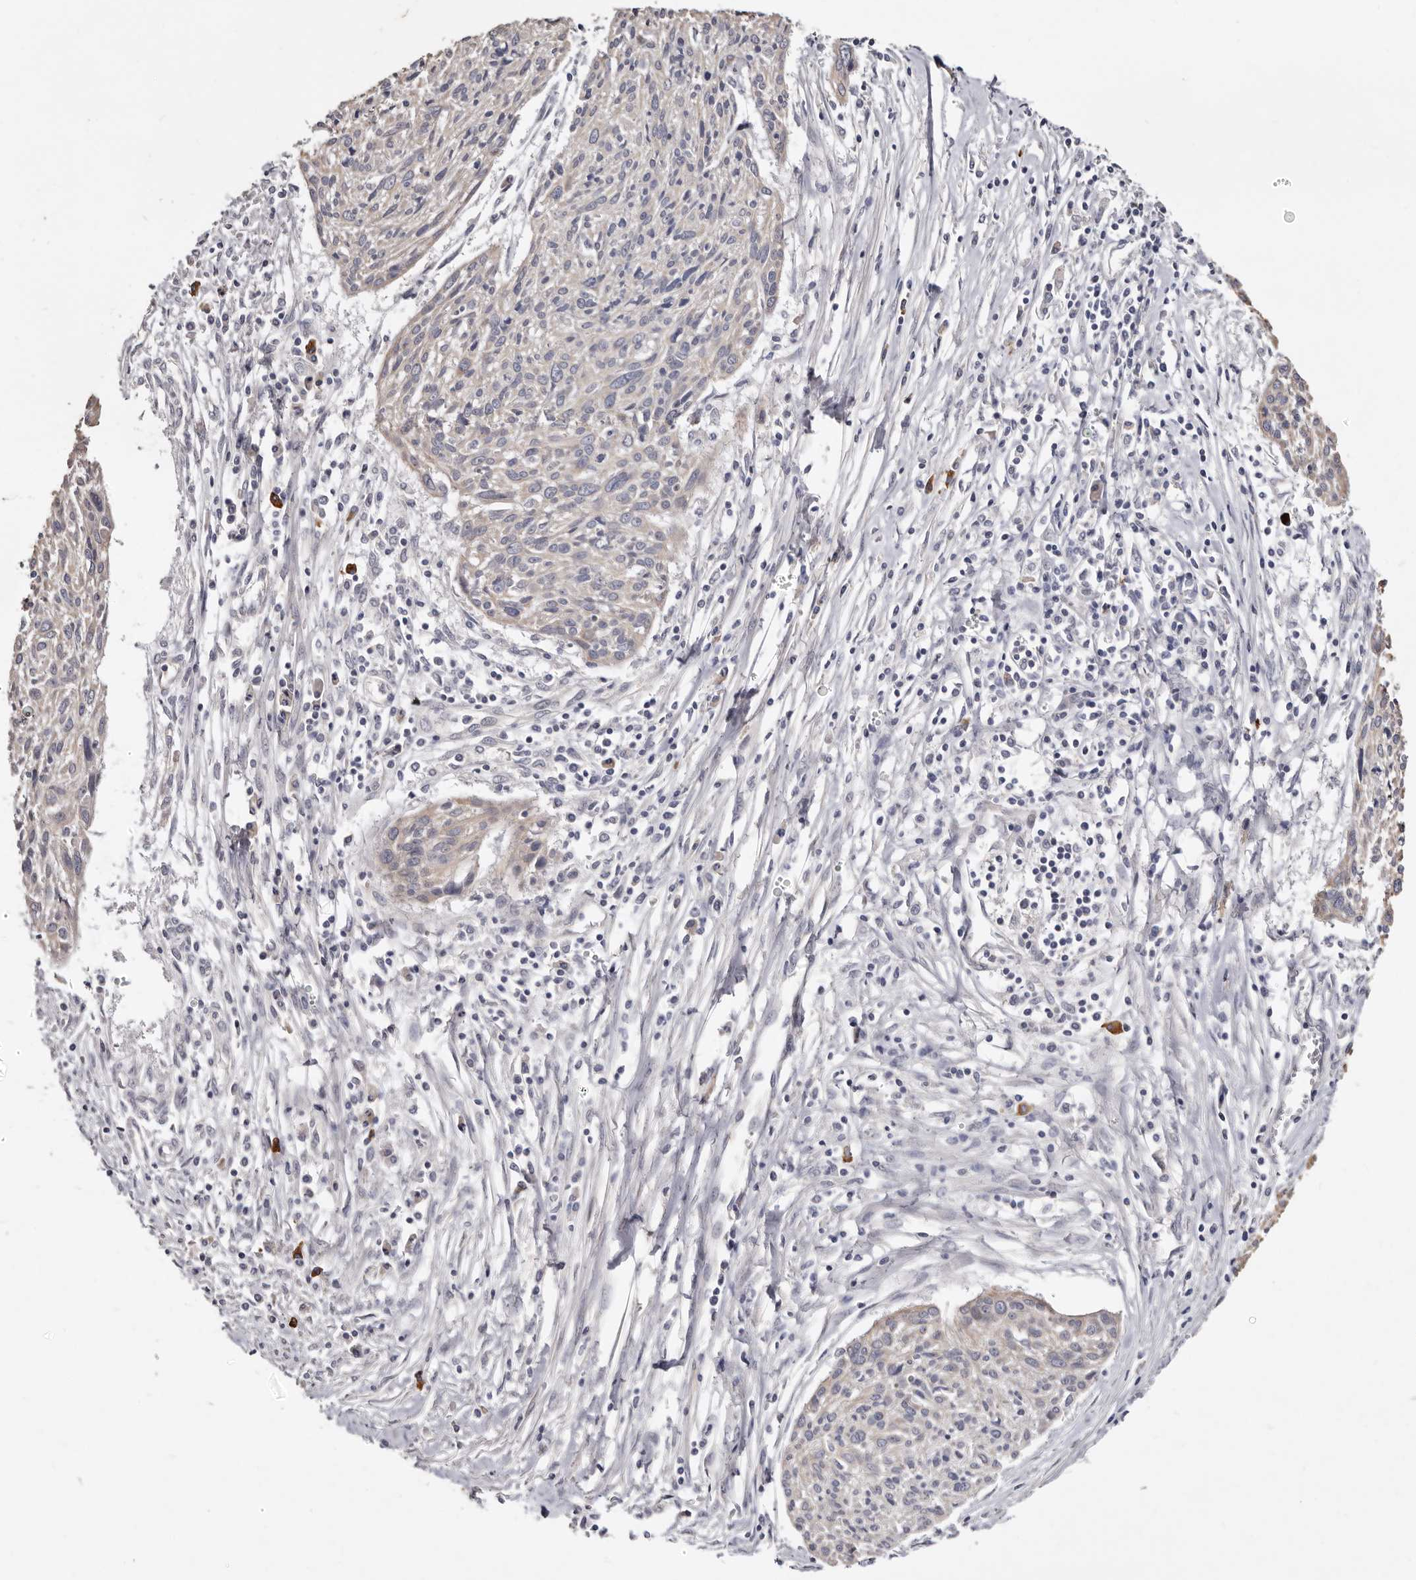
{"staining": {"intensity": "negative", "quantity": "none", "location": "none"}, "tissue": "cervical cancer", "cell_type": "Tumor cells", "image_type": "cancer", "snomed": [{"axis": "morphology", "description": "Squamous cell carcinoma, NOS"}, {"axis": "topography", "description": "Cervix"}], "caption": "A histopathology image of human cervical cancer is negative for staining in tumor cells.", "gene": "SPTA1", "patient": {"sex": "female", "age": 51}}